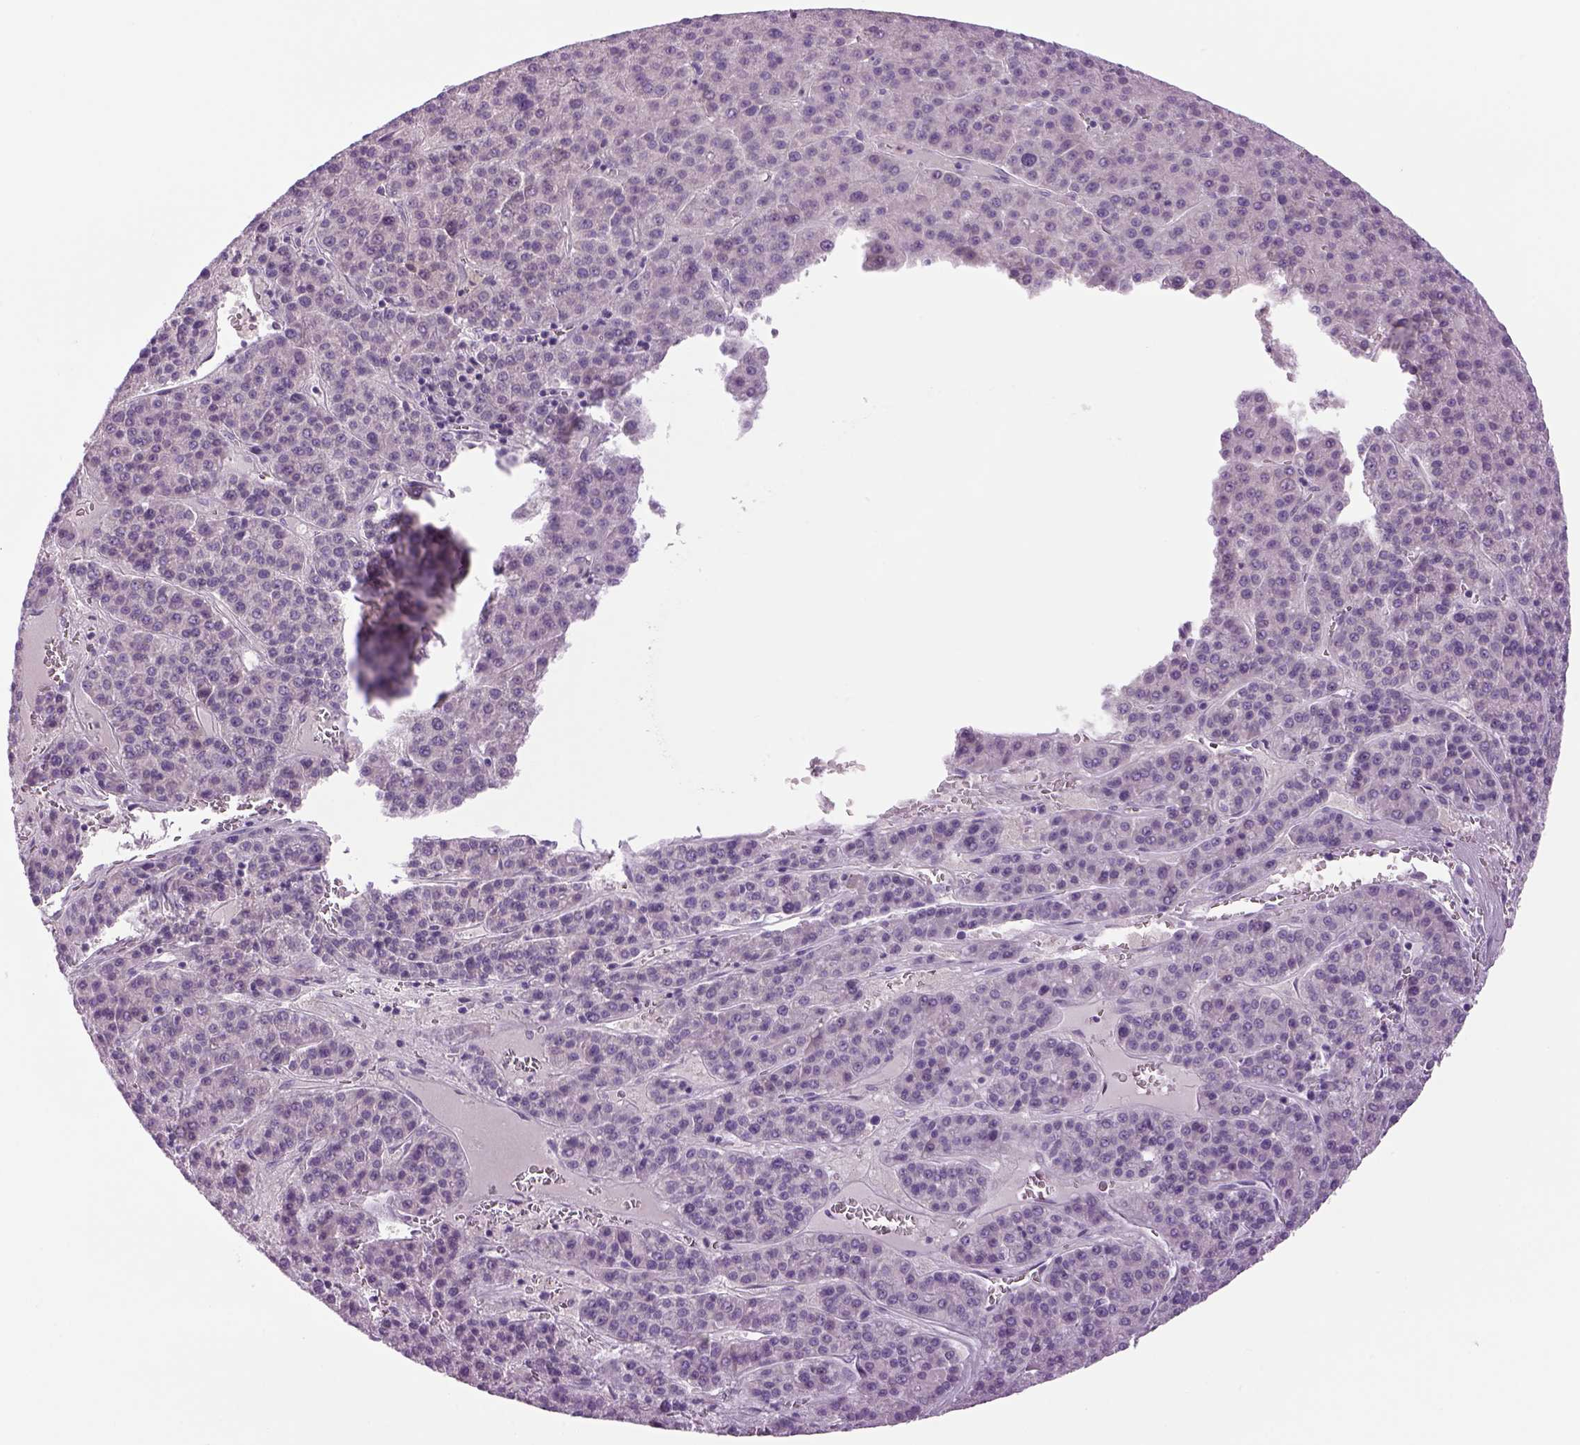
{"staining": {"intensity": "negative", "quantity": "none", "location": "none"}, "tissue": "liver cancer", "cell_type": "Tumor cells", "image_type": "cancer", "snomed": [{"axis": "morphology", "description": "Carcinoma, Hepatocellular, NOS"}, {"axis": "topography", "description": "Liver"}], "caption": "Tumor cells are negative for protein expression in human liver hepatocellular carcinoma. Brightfield microscopy of immunohistochemistry stained with DAB (3,3'-diaminobenzidine) (brown) and hematoxylin (blue), captured at high magnification.", "gene": "MDH1B", "patient": {"sex": "female", "age": 58}}